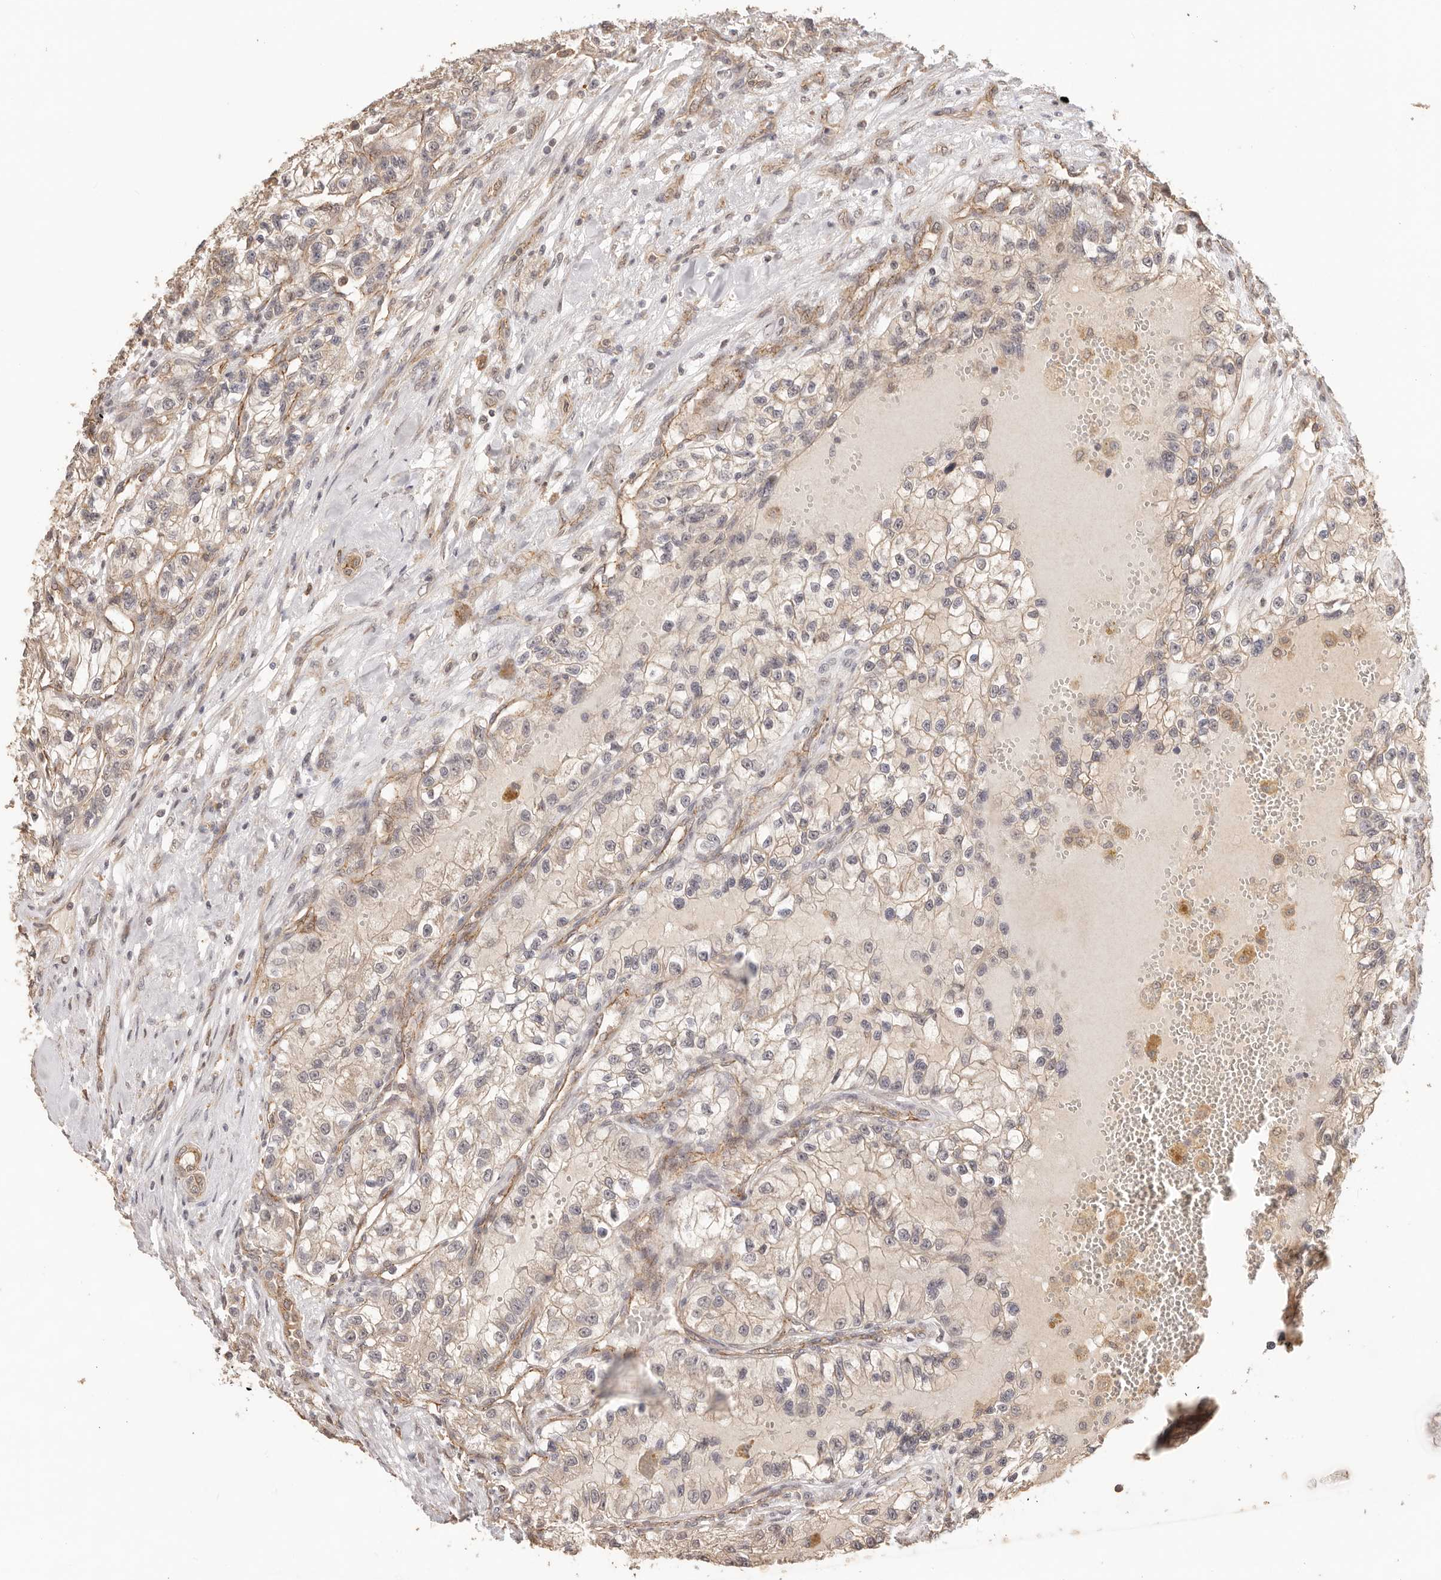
{"staining": {"intensity": "weak", "quantity": ">75%", "location": "cytoplasmic/membranous"}, "tissue": "renal cancer", "cell_type": "Tumor cells", "image_type": "cancer", "snomed": [{"axis": "morphology", "description": "Adenocarcinoma, NOS"}, {"axis": "topography", "description": "Kidney"}], "caption": "Protein staining reveals weak cytoplasmic/membranous expression in about >75% of tumor cells in renal adenocarcinoma.", "gene": "AFDN", "patient": {"sex": "female", "age": 57}}